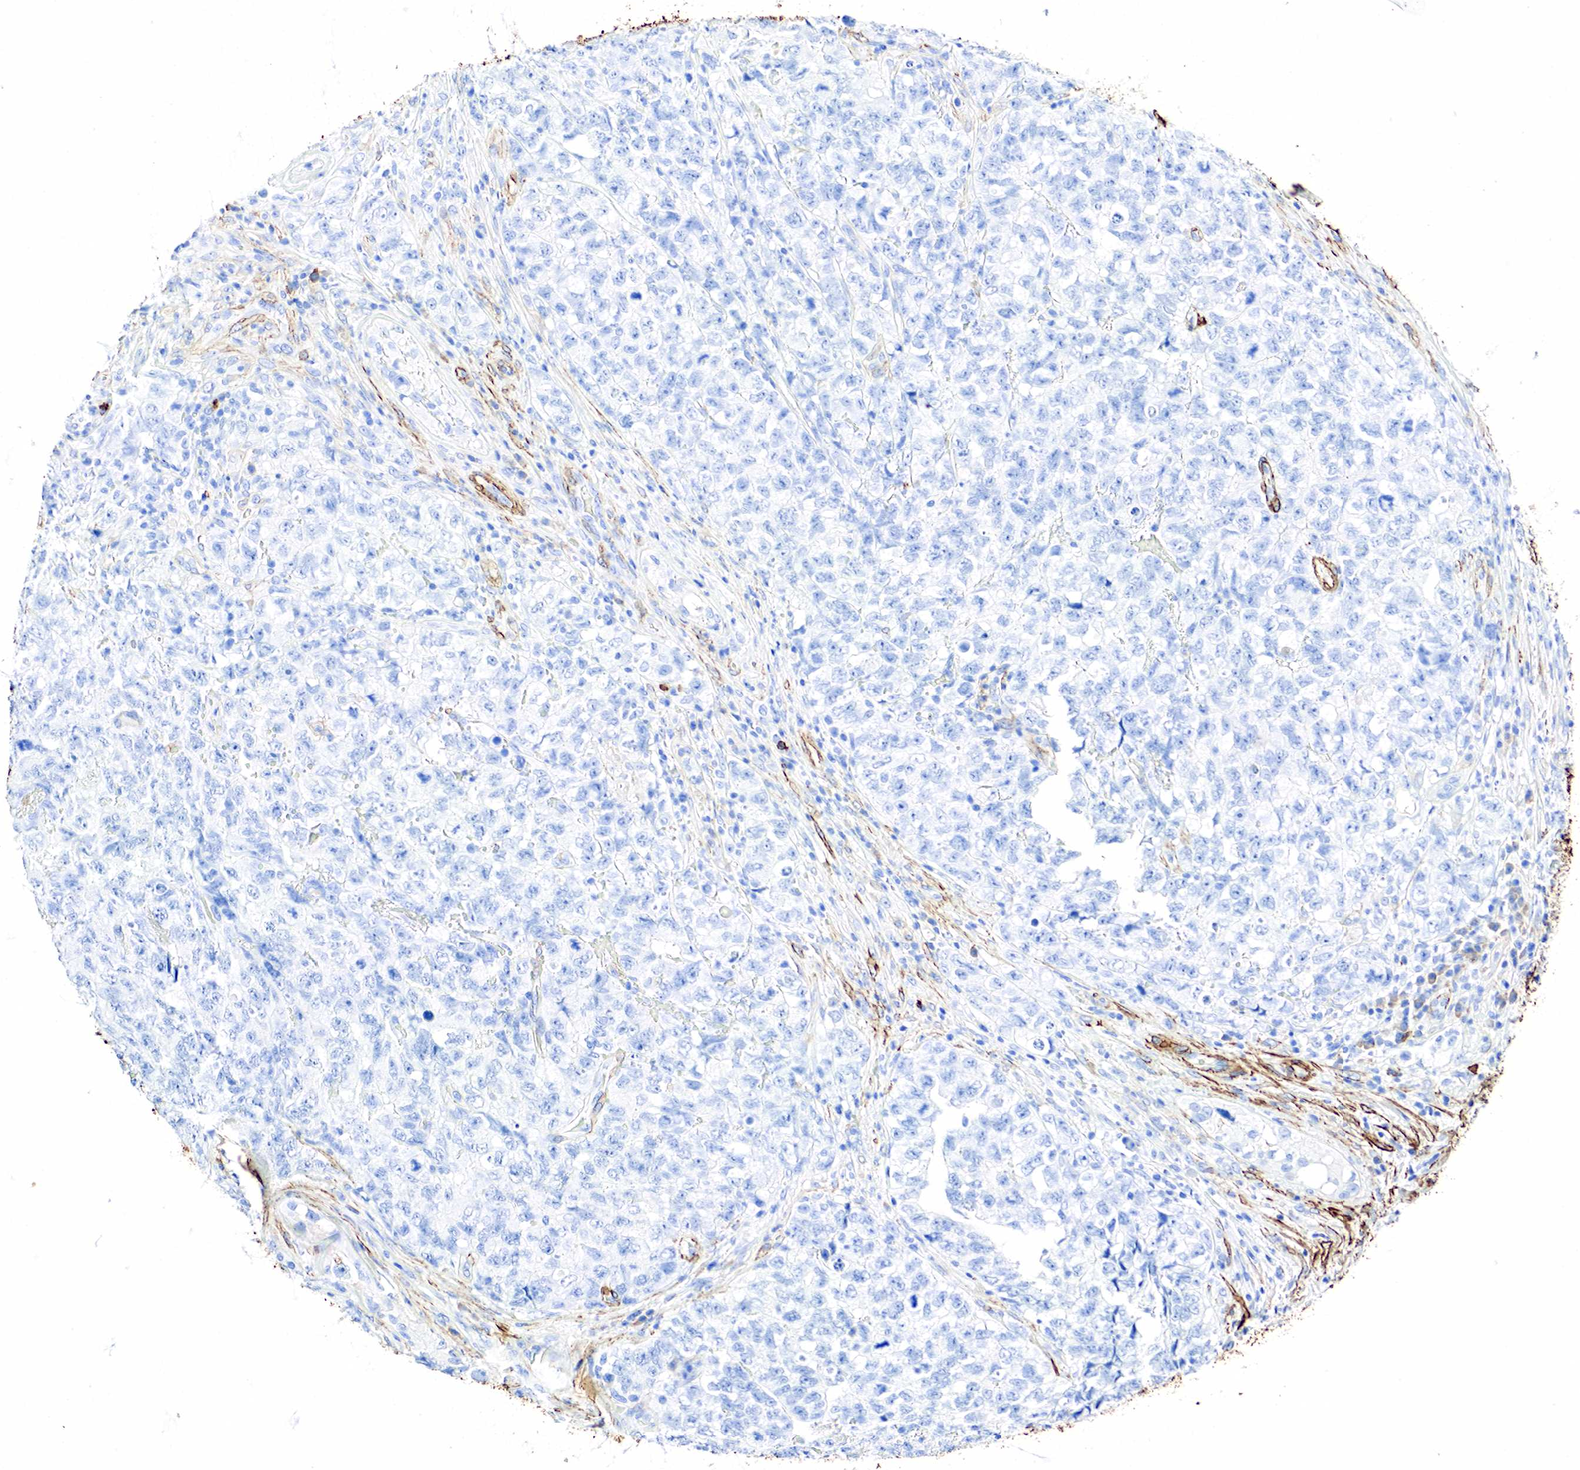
{"staining": {"intensity": "negative", "quantity": "none", "location": "none"}, "tissue": "testis cancer", "cell_type": "Tumor cells", "image_type": "cancer", "snomed": [{"axis": "morphology", "description": "Carcinoma, Embryonal, NOS"}, {"axis": "topography", "description": "Testis"}], "caption": "This is an immunohistochemistry (IHC) micrograph of testis embryonal carcinoma. There is no positivity in tumor cells.", "gene": "ACTA1", "patient": {"sex": "male", "age": 31}}